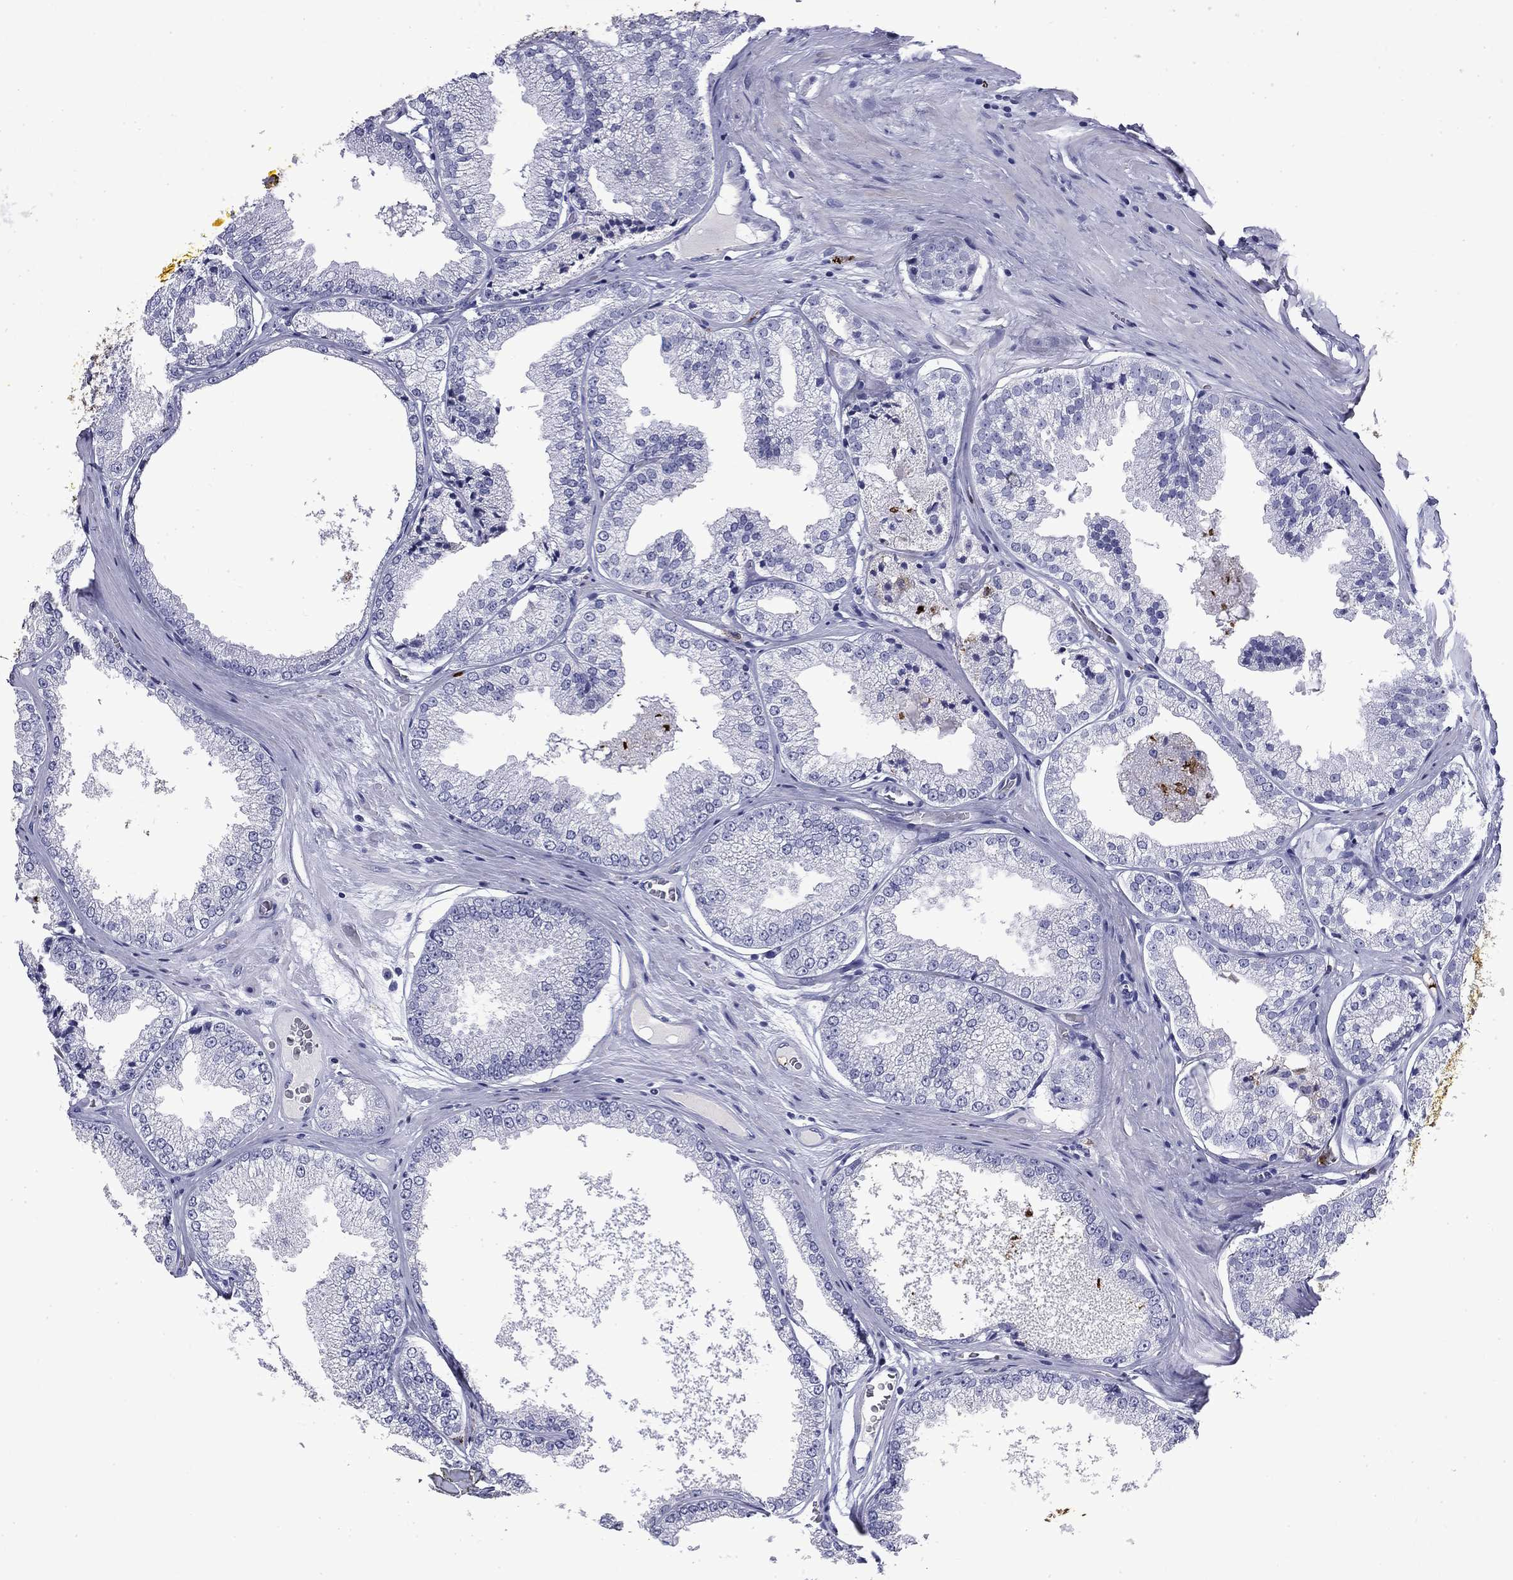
{"staining": {"intensity": "negative", "quantity": "none", "location": "none"}, "tissue": "prostate cancer", "cell_type": "Tumor cells", "image_type": "cancer", "snomed": [{"axis": "morphology", "description": "Adenocarcinoma, Low grade"}, {"axis": "topography", "description": "Prostate"}], "caption": "This image is of prostate cancer (low-grade adenocarcinoma) stained with IHC to label a protein in brown with the nuclei are counter-stained blue. There is no staining in tumor cells.", "gene": "TRIM29", "patient": {"sex": "male", "age": 68}}